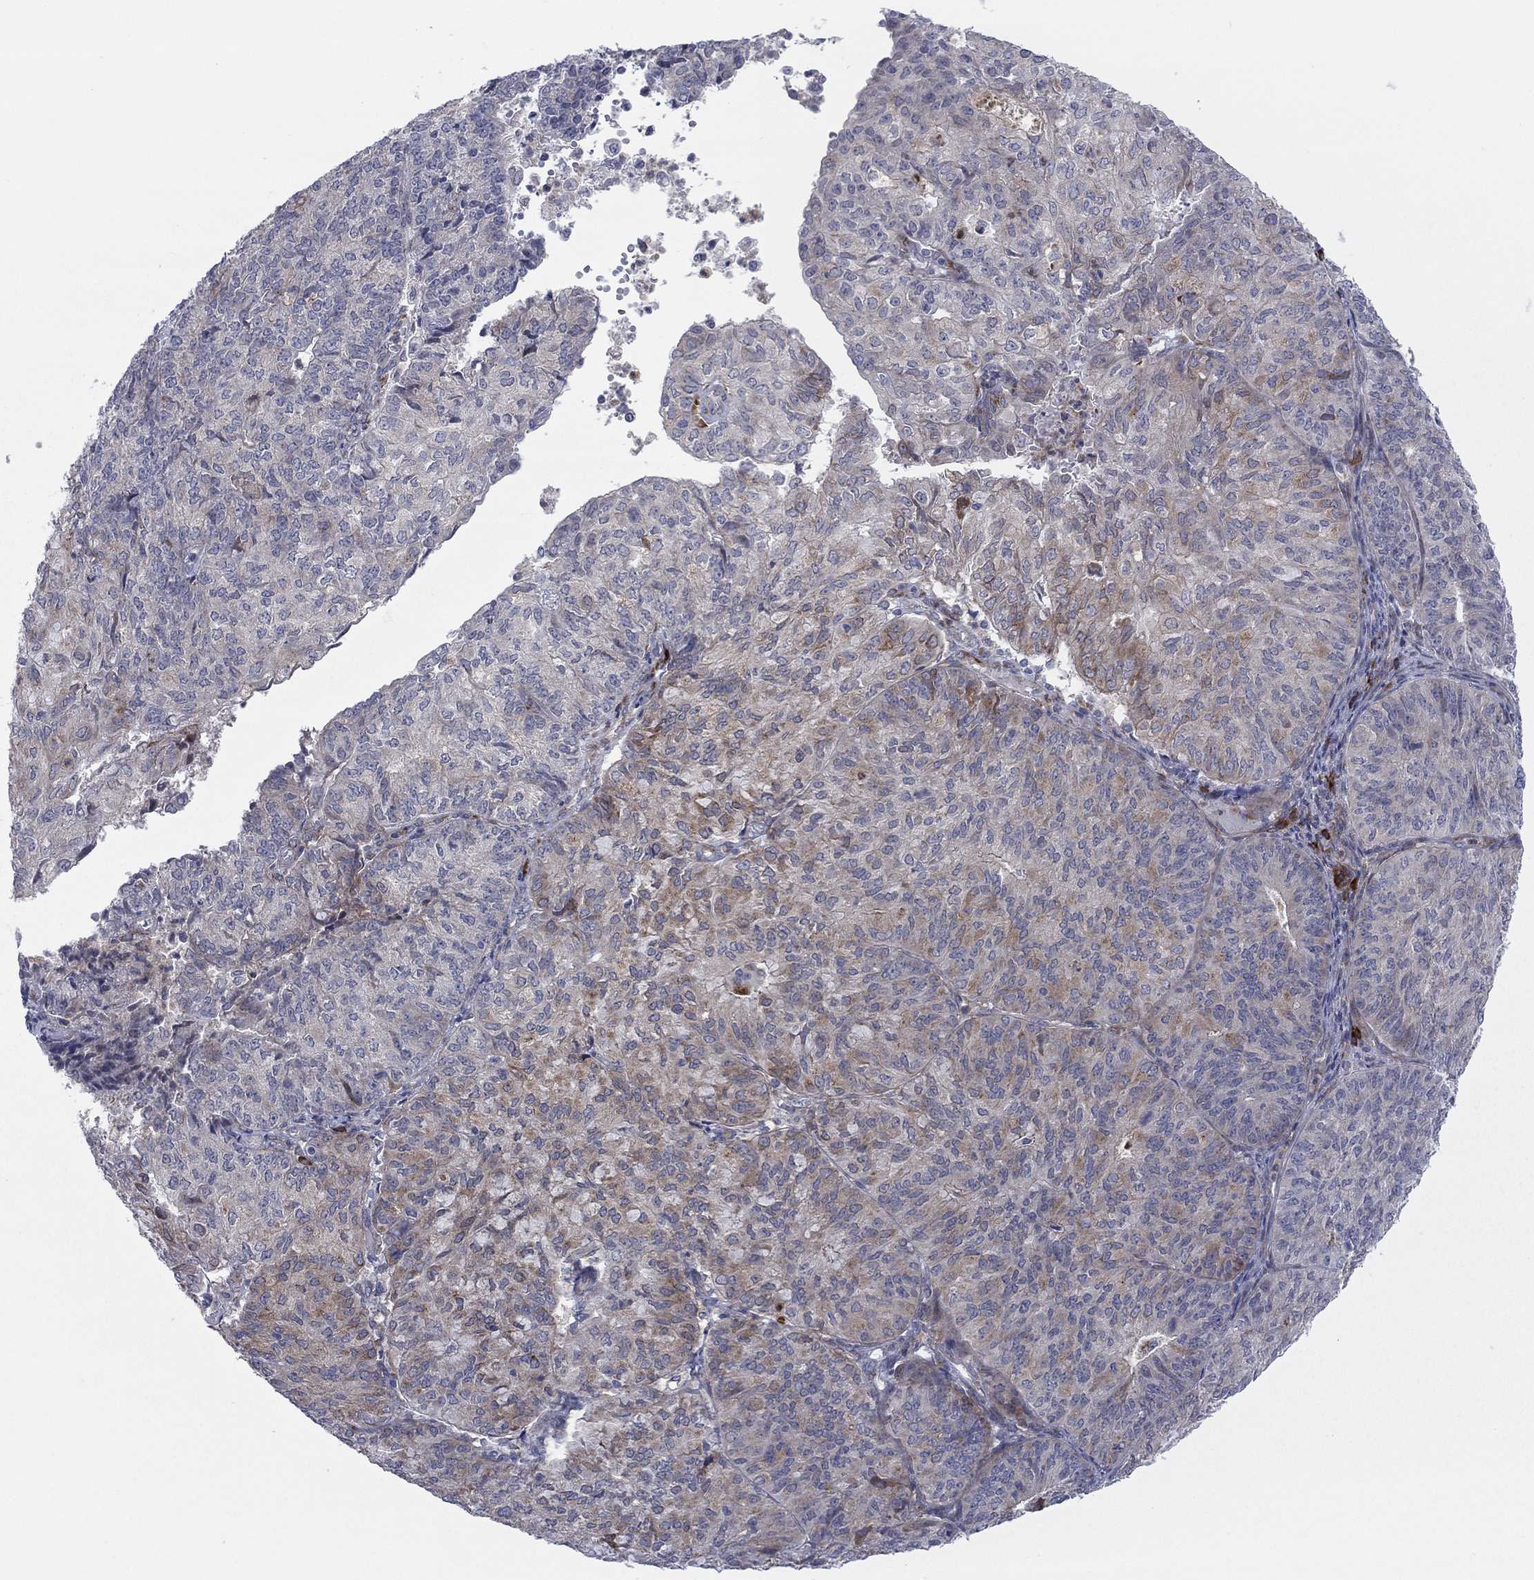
{"staining": {"intensity": "weak", "quantity": "25%-75%", "location": "cytoplasmic/membranous"}, "tissue": "endometrial cancer", "cell_type": "Tumor cells", "image_type": "cancer", "snomed": [{"axis": "morphology", "description": "Adenocarcinoma, NOS"}, {"axis": "topography", "description": "Endometrium"}], "caption": "Immunohistochemical staining of human endometrial adenocarcinoma exhibits weak cytoplasmic/membranous protein staining in approximately 25%-75% of tumor cells.", "gene": "TTC21B", "patient": {"sex": "female", "age": 82}}